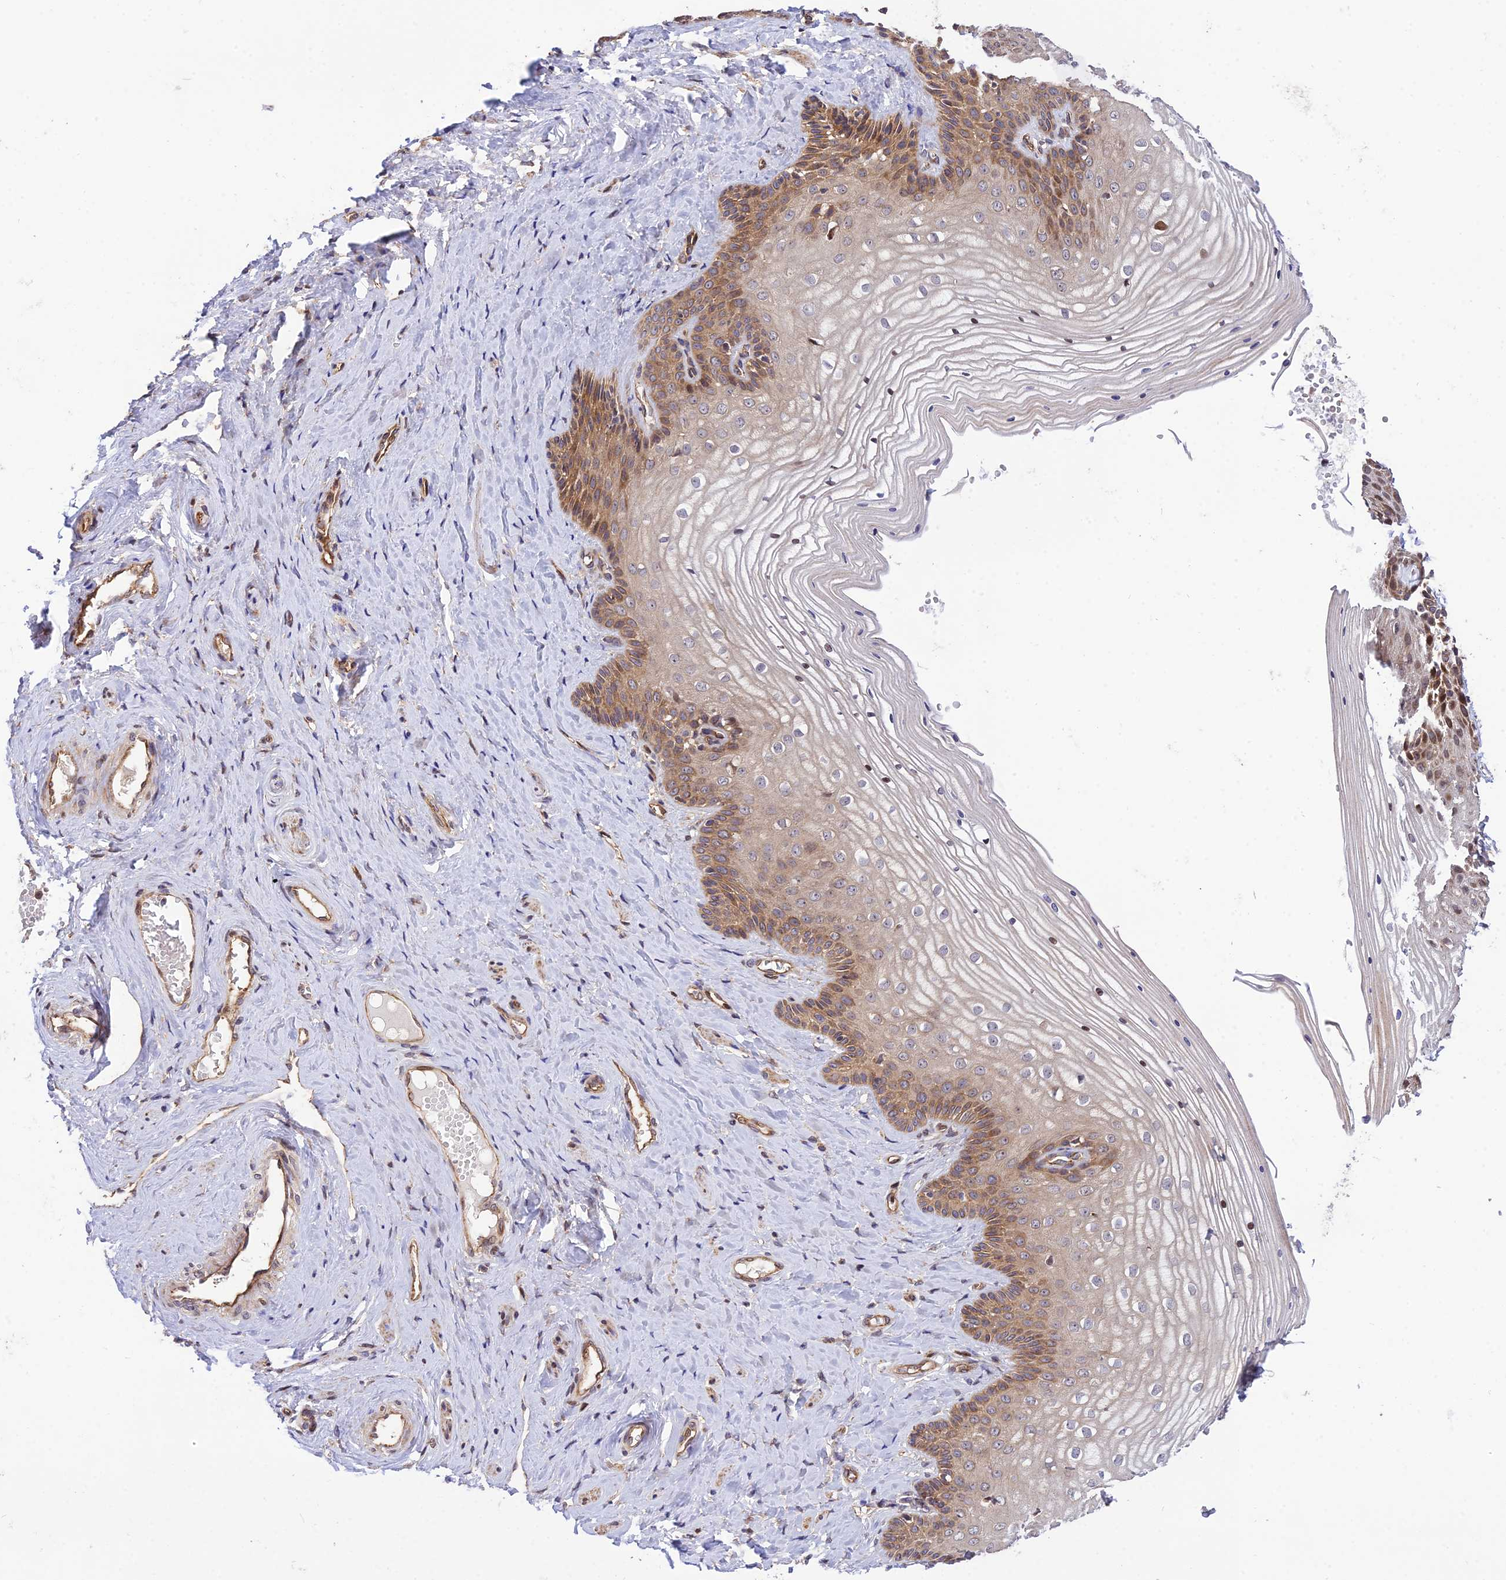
{"staining": {"intensity": "moderate", "quantity": "25%-75%", "location": "cytoplasmic/membranous,nuclear"}, "tissue": "vagina", "cell_type": "Squamous epithelial cells", "image_type": "normal", "snomed": [{"axis": "morphology", "description": "Normal tissue, NOS"}, {"axis": "topography", "description": "Vagina"}, {"axis": "topography", "description": "Cervix"}], "caption": "IHC photomicrograph of unremarkable human vagina stained for a protein (brown), which shows medium levels of moderate cytoplasmic/membranous,nuclear positivity in approximately 25%-75% of squamous epithelial cells.", "gene": "SMG6", "patient": {"sex": "female", "age": 40}}